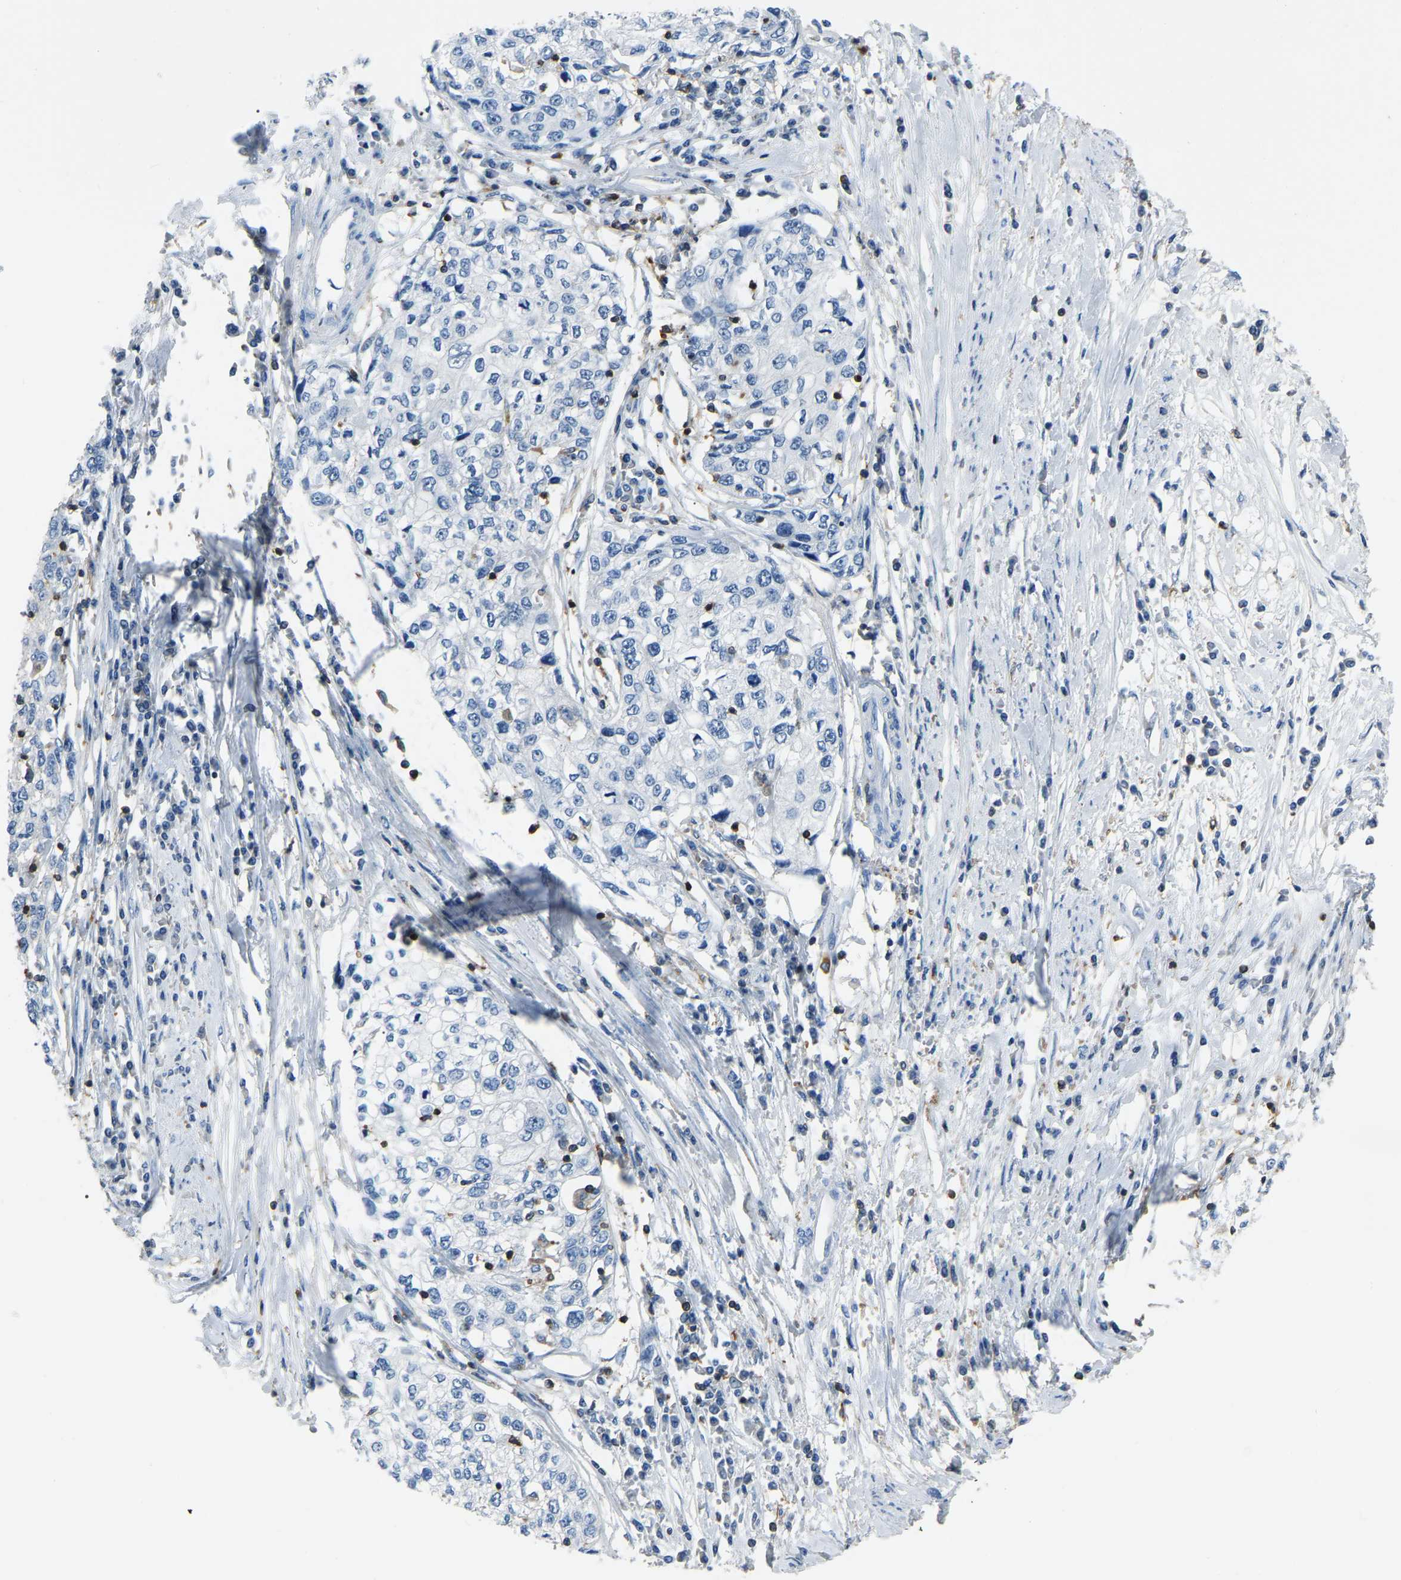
{"staining": {"intensity": "negative", "quantity": "none", "location": "none"}, "tissue": "cervical cancer", "cell_type": "Tumor cells", "image_type": "cancer", "snomed": [{"axis": "morphology", "description": "Squamous cell carcinoma, NOS"}, {"axis": "topography", "description": "Cervix"}], "caption": "Protein analysis of cervical cancer (squamous cell carcinoma) exhibits no significant positivity in tumor cells.", "gene": "ARHGAP45", "patient": {"sex": "female", "age": 57}}